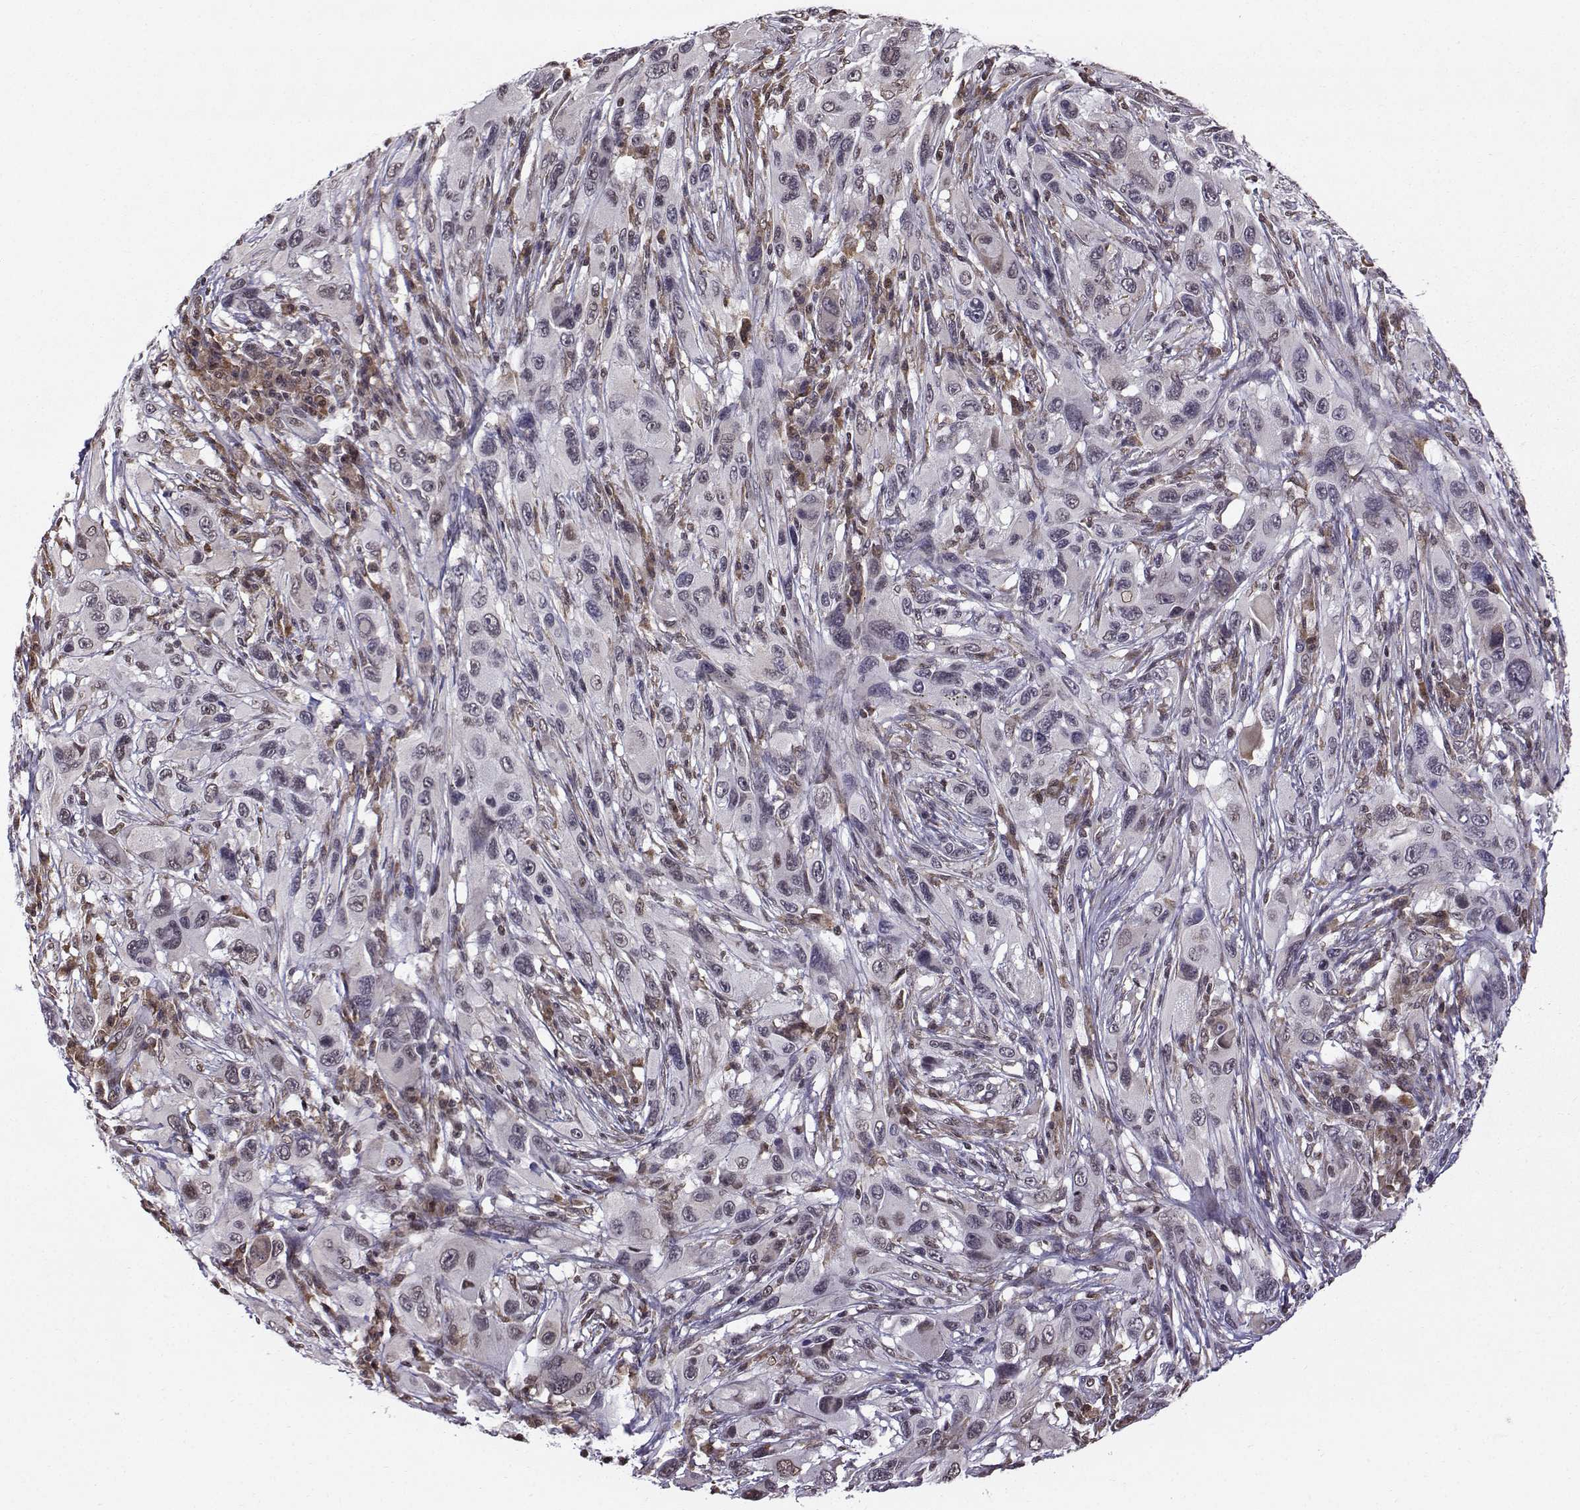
{"staining": {"intensity": "negative", "quantity": "none", "location": "none"}, "tissue": "melanoma", "cell_type": "Tumor cells", "image_type": "cancer", "snomed": [{"axis": "morphology", "description": "Malignant melanoma, NOS"}, {"axis": "topography", "description": "Skin"}], "caption": "DAB immunohistochemical staining of melanoma shows no significant expression in tumor cells. (Brightfield microscopy of DAB immunohistochemistry (IHC) at high magnification).", "gene": "EZH1", "patient": {"sex": "male", "age": 53}}